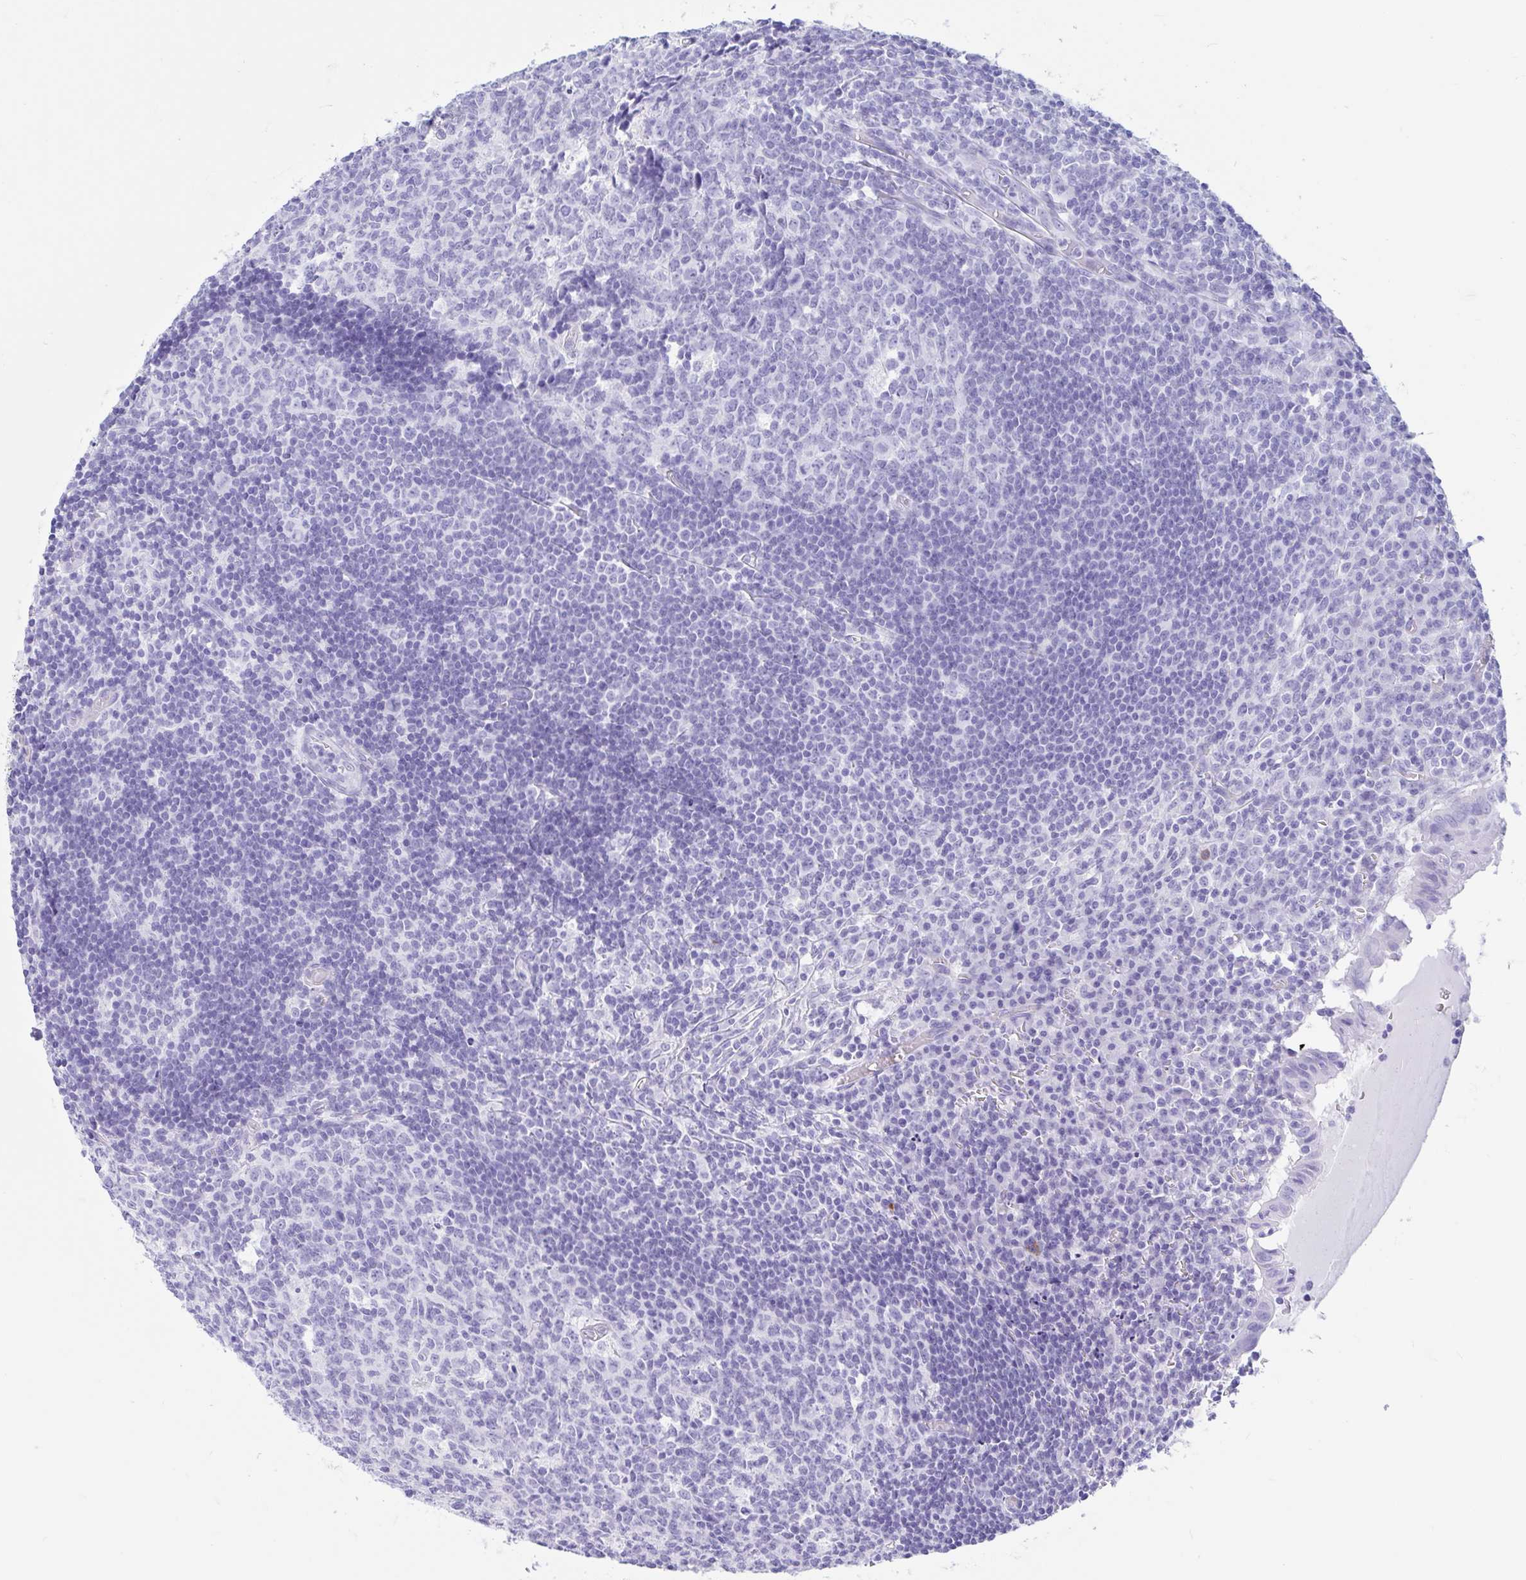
{"staining": {"intensity": "negative", "quantity": "none", "location": "none"}, "tissue": "appendix", "cell_type": "Glandular cells", "image_type": "normal", "snomed": [{"axis": "morphology", "description": "Normal tissue, NOS"}, {"axis": "topography", "description": "Appendix"}], "caption": "An image of appendix stained for a protein demonstrates no brown staining in glandular cells.", "gene": "IAPP", "patient": {"sex": "male", "age": 18}}